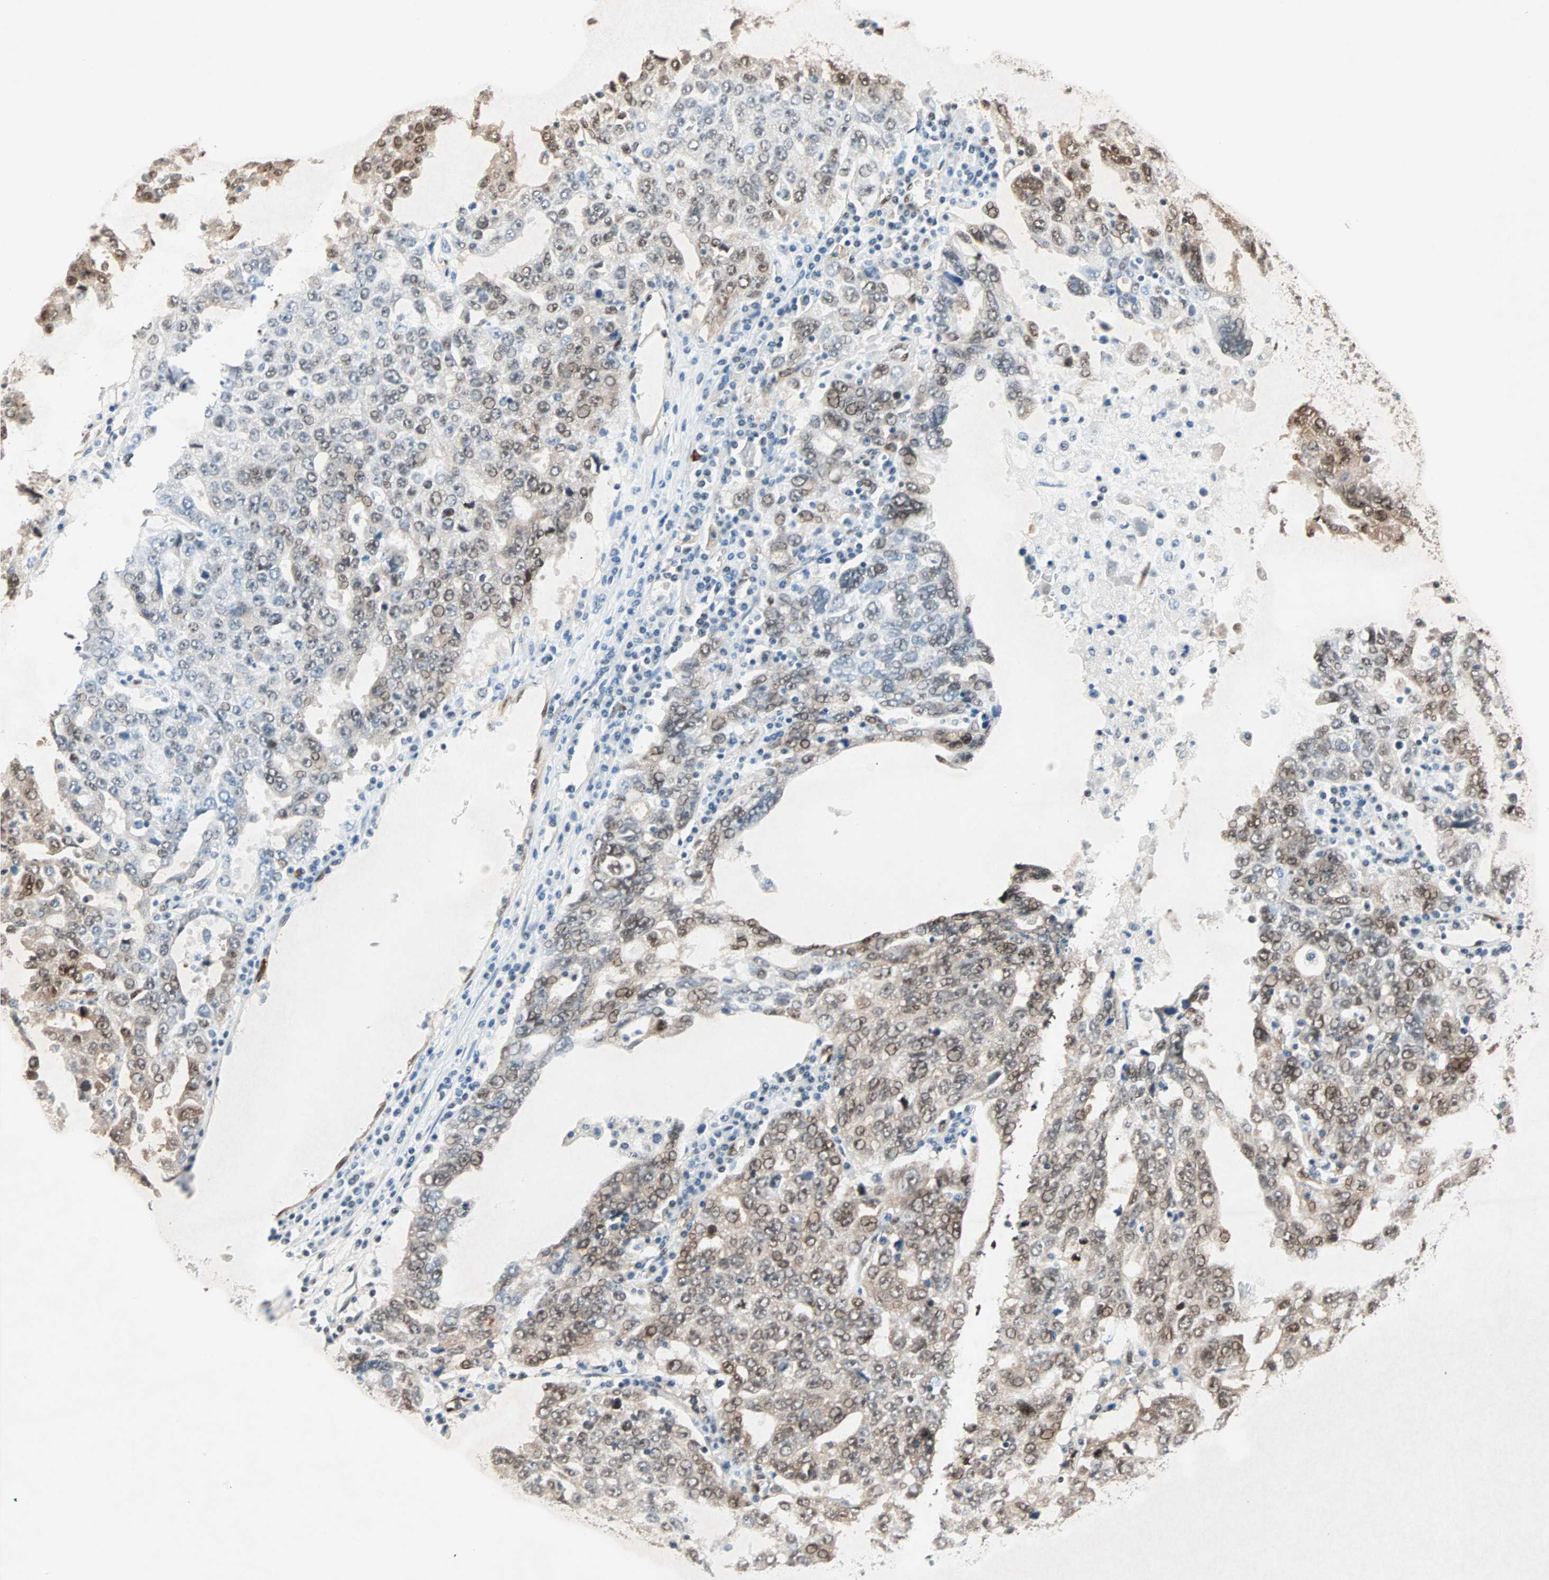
{"staining": {"intensity": "moderate", "quantity": ">75%", "location": "cytoplasmic/membranous,nuclear"}, "tissue": "ovarian cancer", "cell_type": "Tumor cells", "image_type": "cancer", "snomed": [{"axis": "morphology", "description": "Carcinoma, endometroid"}, {"axis": "topography", "description": "Ovary"}], "caption": "Tumor cells show medium levels of moderate cytoplasmic/membranous and nuclear staining in approximately >75% of cells in endometroid carcinoma (ovarian).", "gene": "WWTR1", "patient": {"sex": "female", "age": 62}}